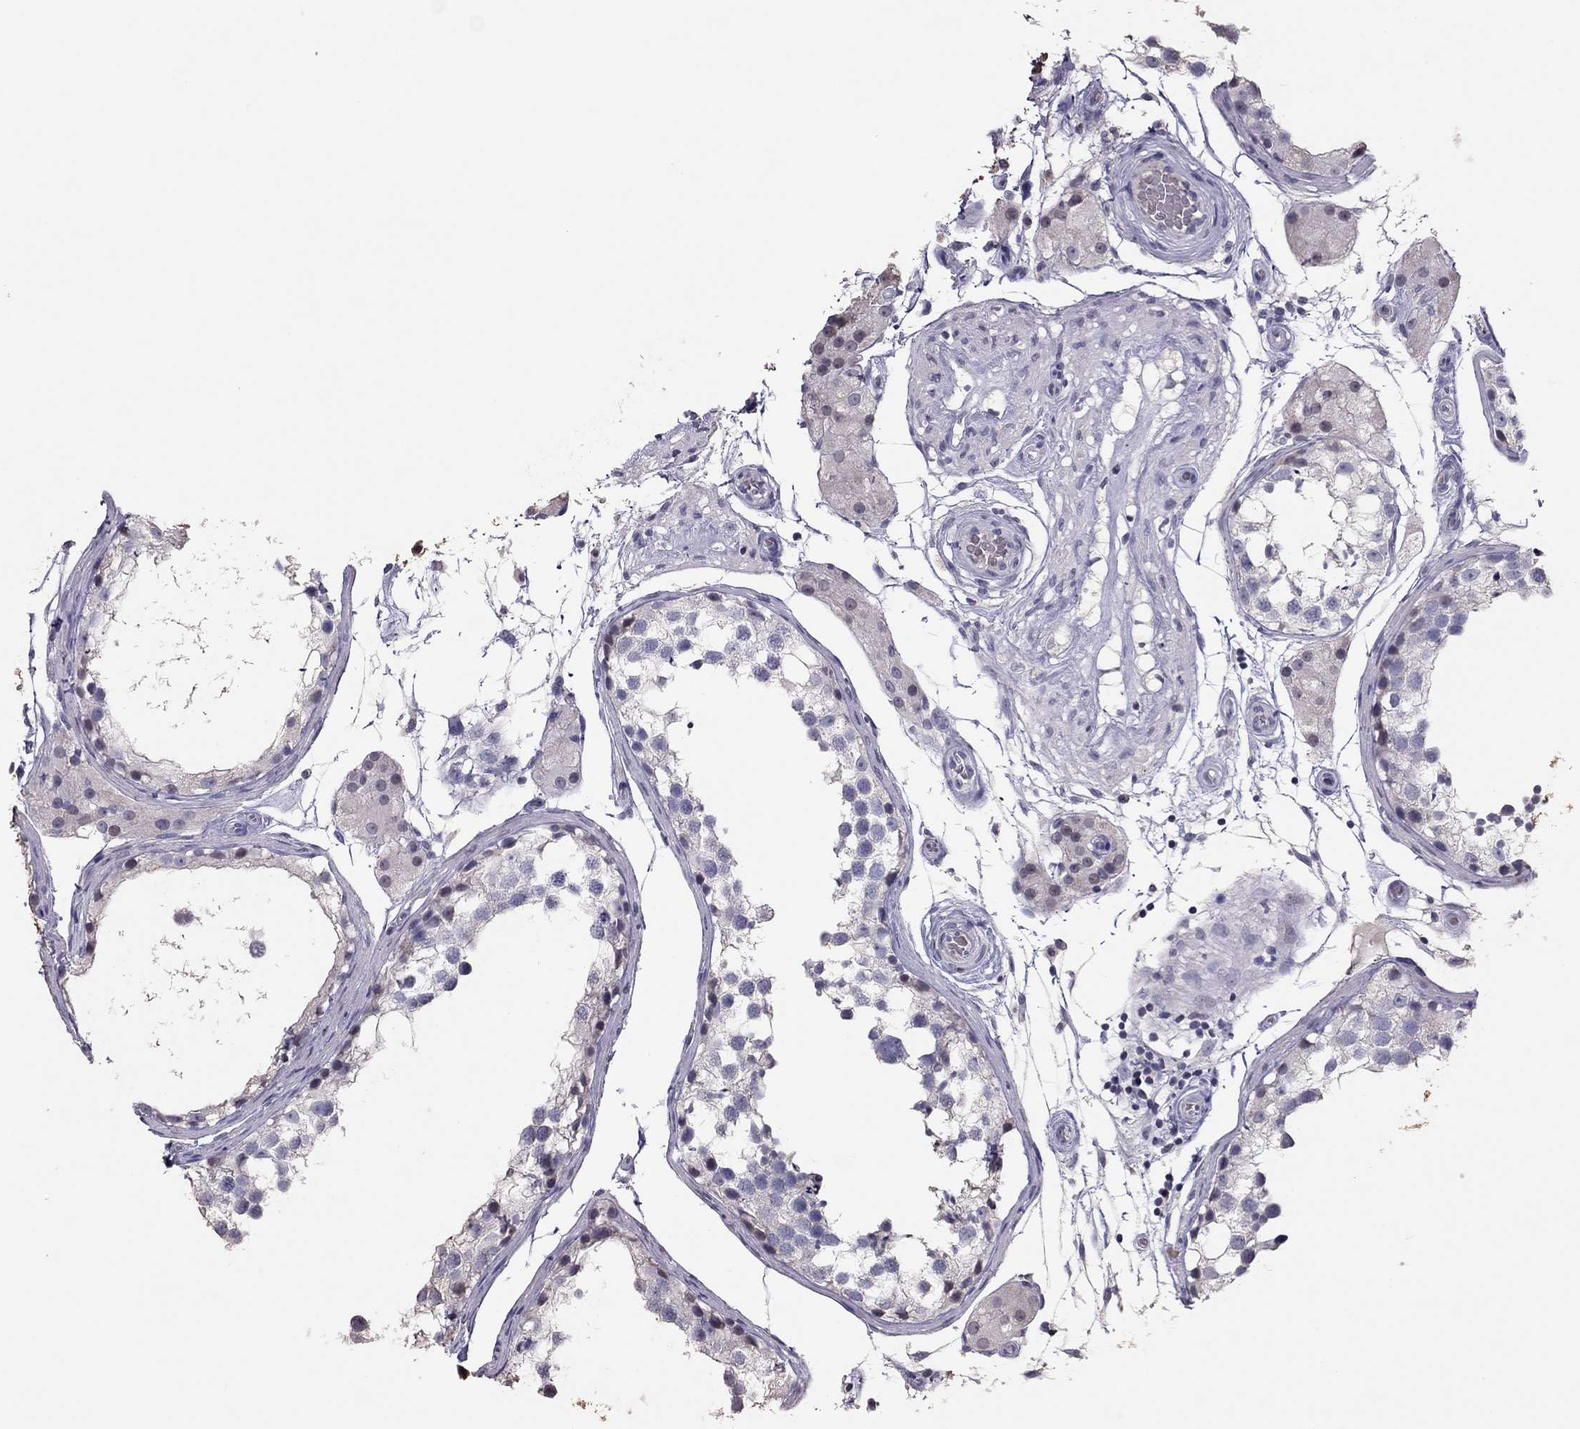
{"staining": {"intensity": "negative", "quantity": "none", "location": "none"}, "tissue": "testis", "cell_type": "Cells in seminiferous ducts", "image_type": "normal", "snomed": [{"axis": "morphology", "description": "Normal tissue, NOS"}, {"axis": "morphology", "description": "Seminoma, NOS"}, {"axis": "topography", "description": "Testis"}], "caption": "The micrograph reveals no staining of cells in seminiferous ducts in benign testis. Brightfield microscopy of immunohistochemistry stained with DAB (brown) and hematoxylin (blue), captured at high magnification.", "gene": "TSHB", "patient": {"sex": "male", "age": 65}}